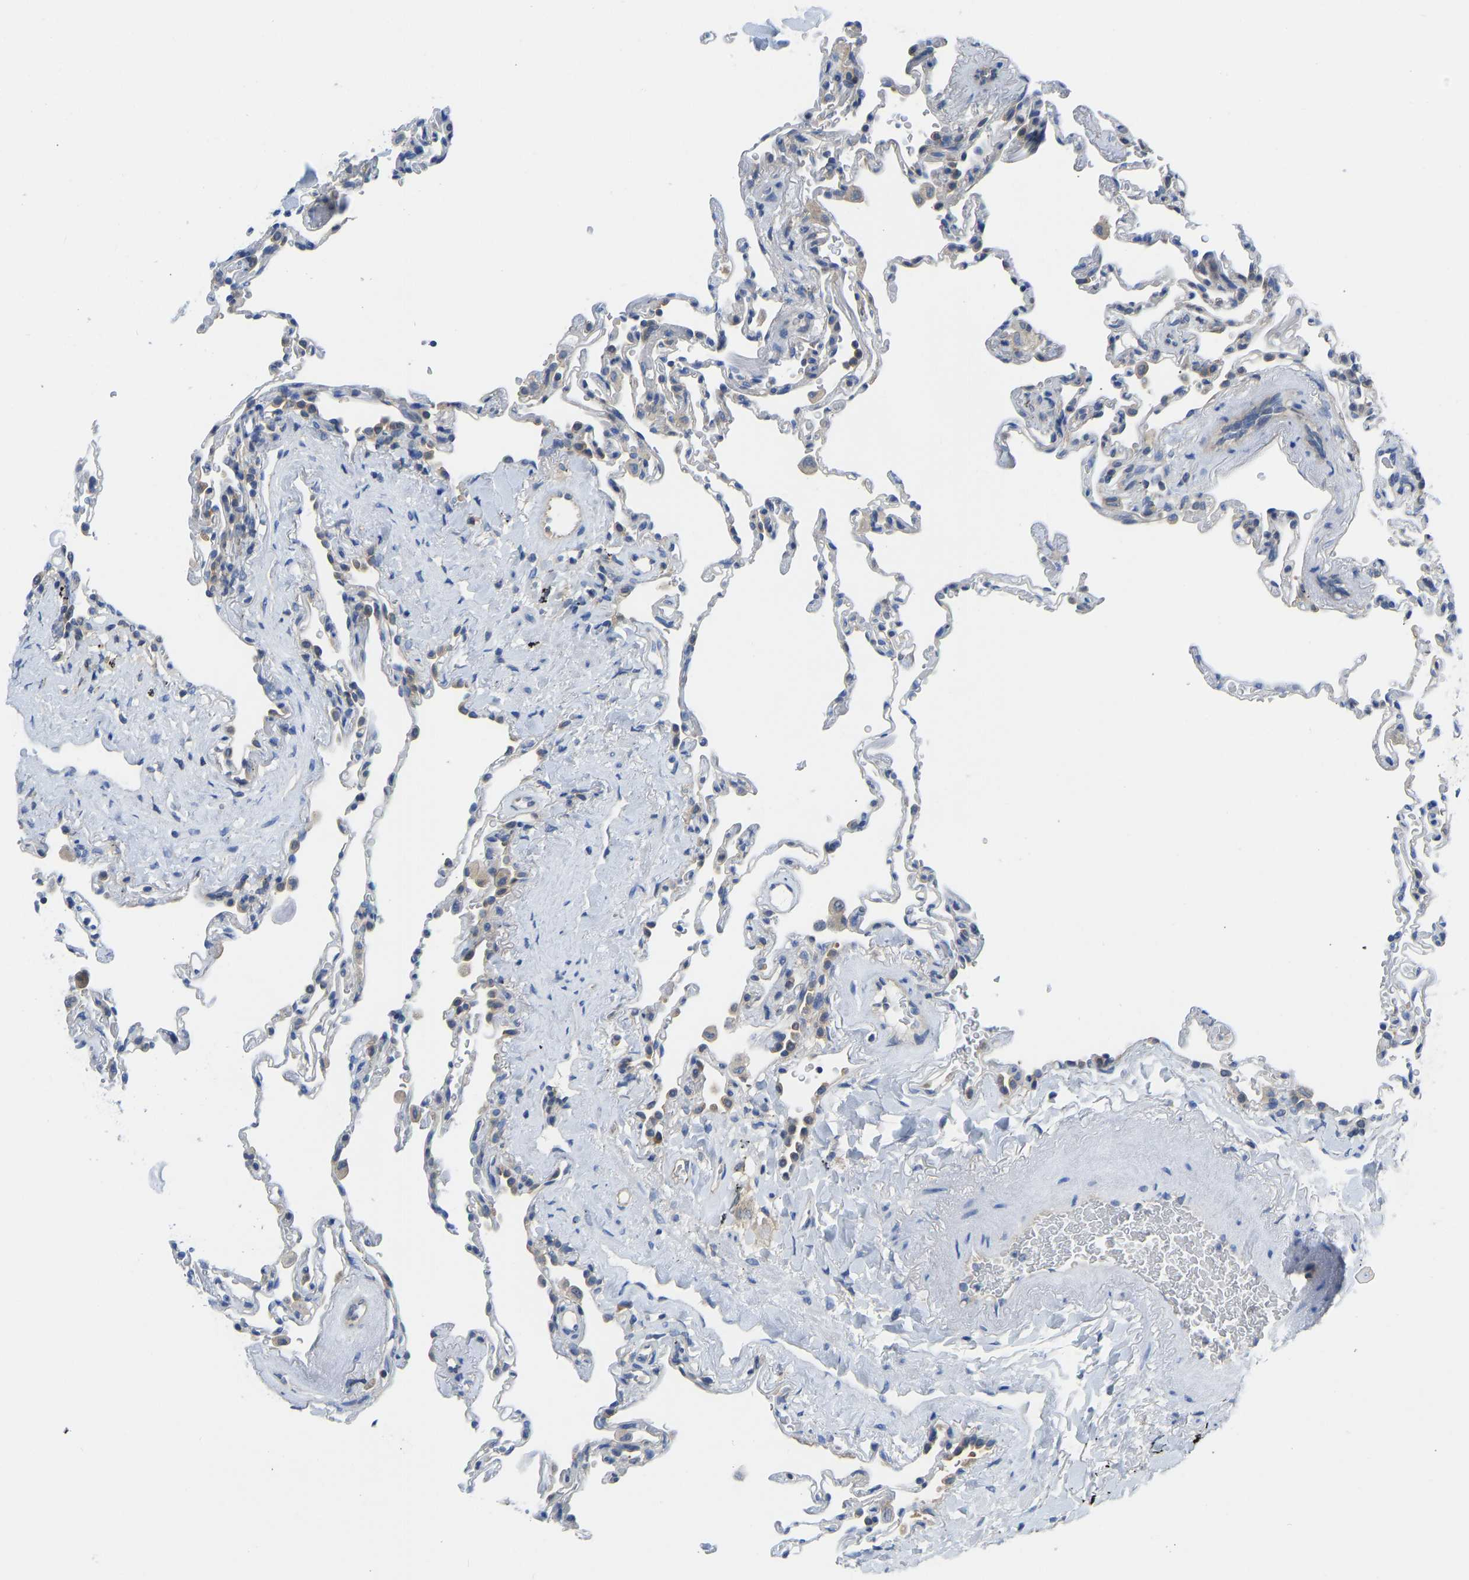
{"staining": {"intensity": "negative", "quantity": "none", "location": "none"}, "tissue": "lung", "cell_type": "Alveolar cells", "image_type": "normal", "snomed": [{"axis": "morphology", "description": "Normal tissue, NOS"}, {"axis": "topography", "description": "Lung"}], "caption": "Immunohistochemistry (IHC) of benign lung displays no staining in alveolar cells. Nuclei are stained in blue.", "gene": "PPP3CA", "patient": {"sex": "male", "age": 59}}